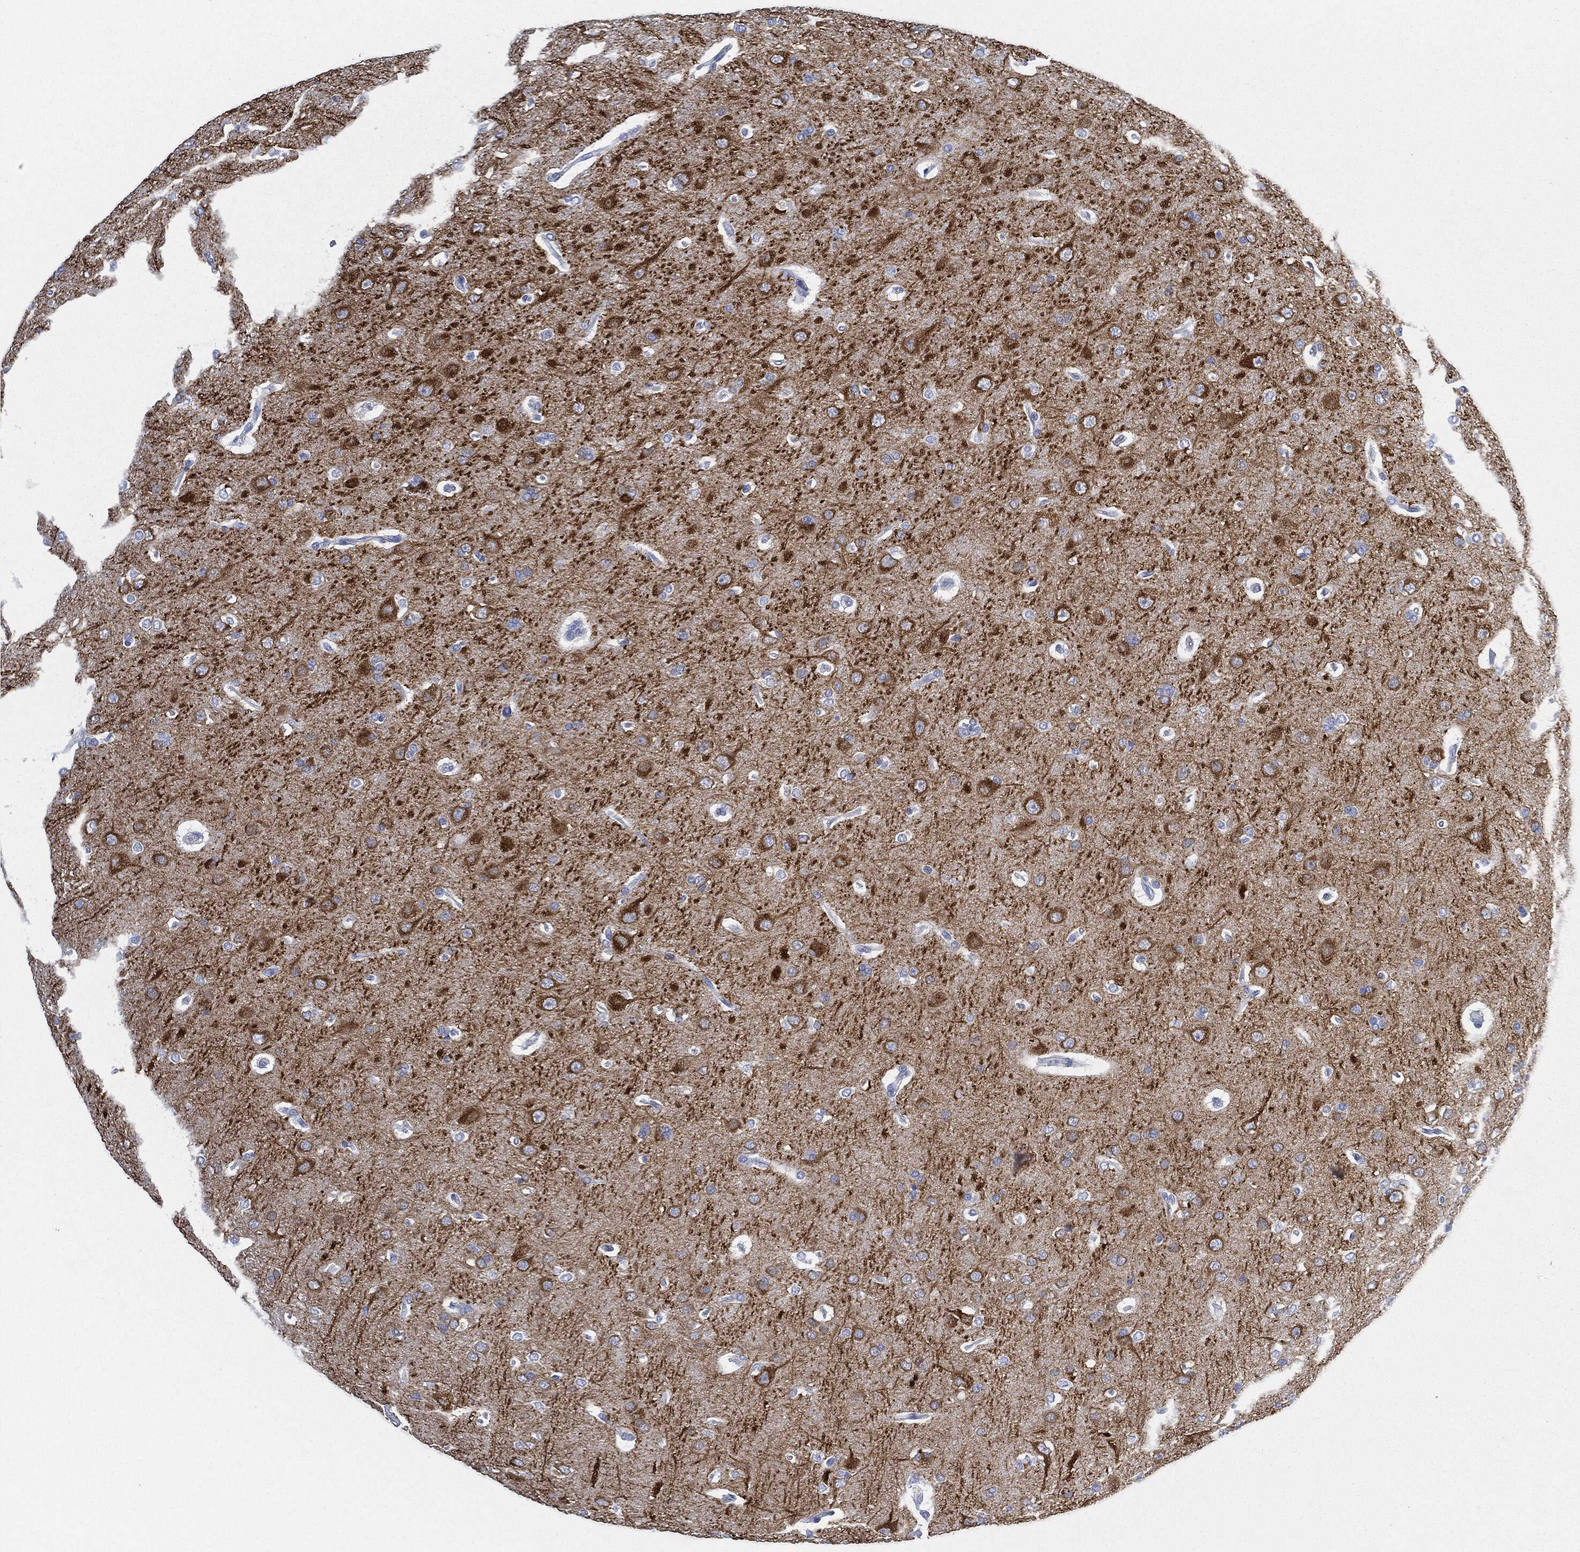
{"staining": {"intensity": "negative", "quantity": "none", "location": "none"}, "tissue": "glioma", "cell_type": "Tumor cells", "image_type": "cancer", "snomed": [{"axis": "morphology", "description": "Glioma, malignant, NOS"}, {"axis": "topography", "description": "Cerebral cortex"}], "caption": "IHC of human glioma (malignant) displays no staining in tumor cells. (Brightfield microscopy of DAB (3,3'-diaminobenzidine) immunohistochemistry at high magnification).", "gene": "IGLV6-57", "patient": {"sex": "male", "age": 58}}